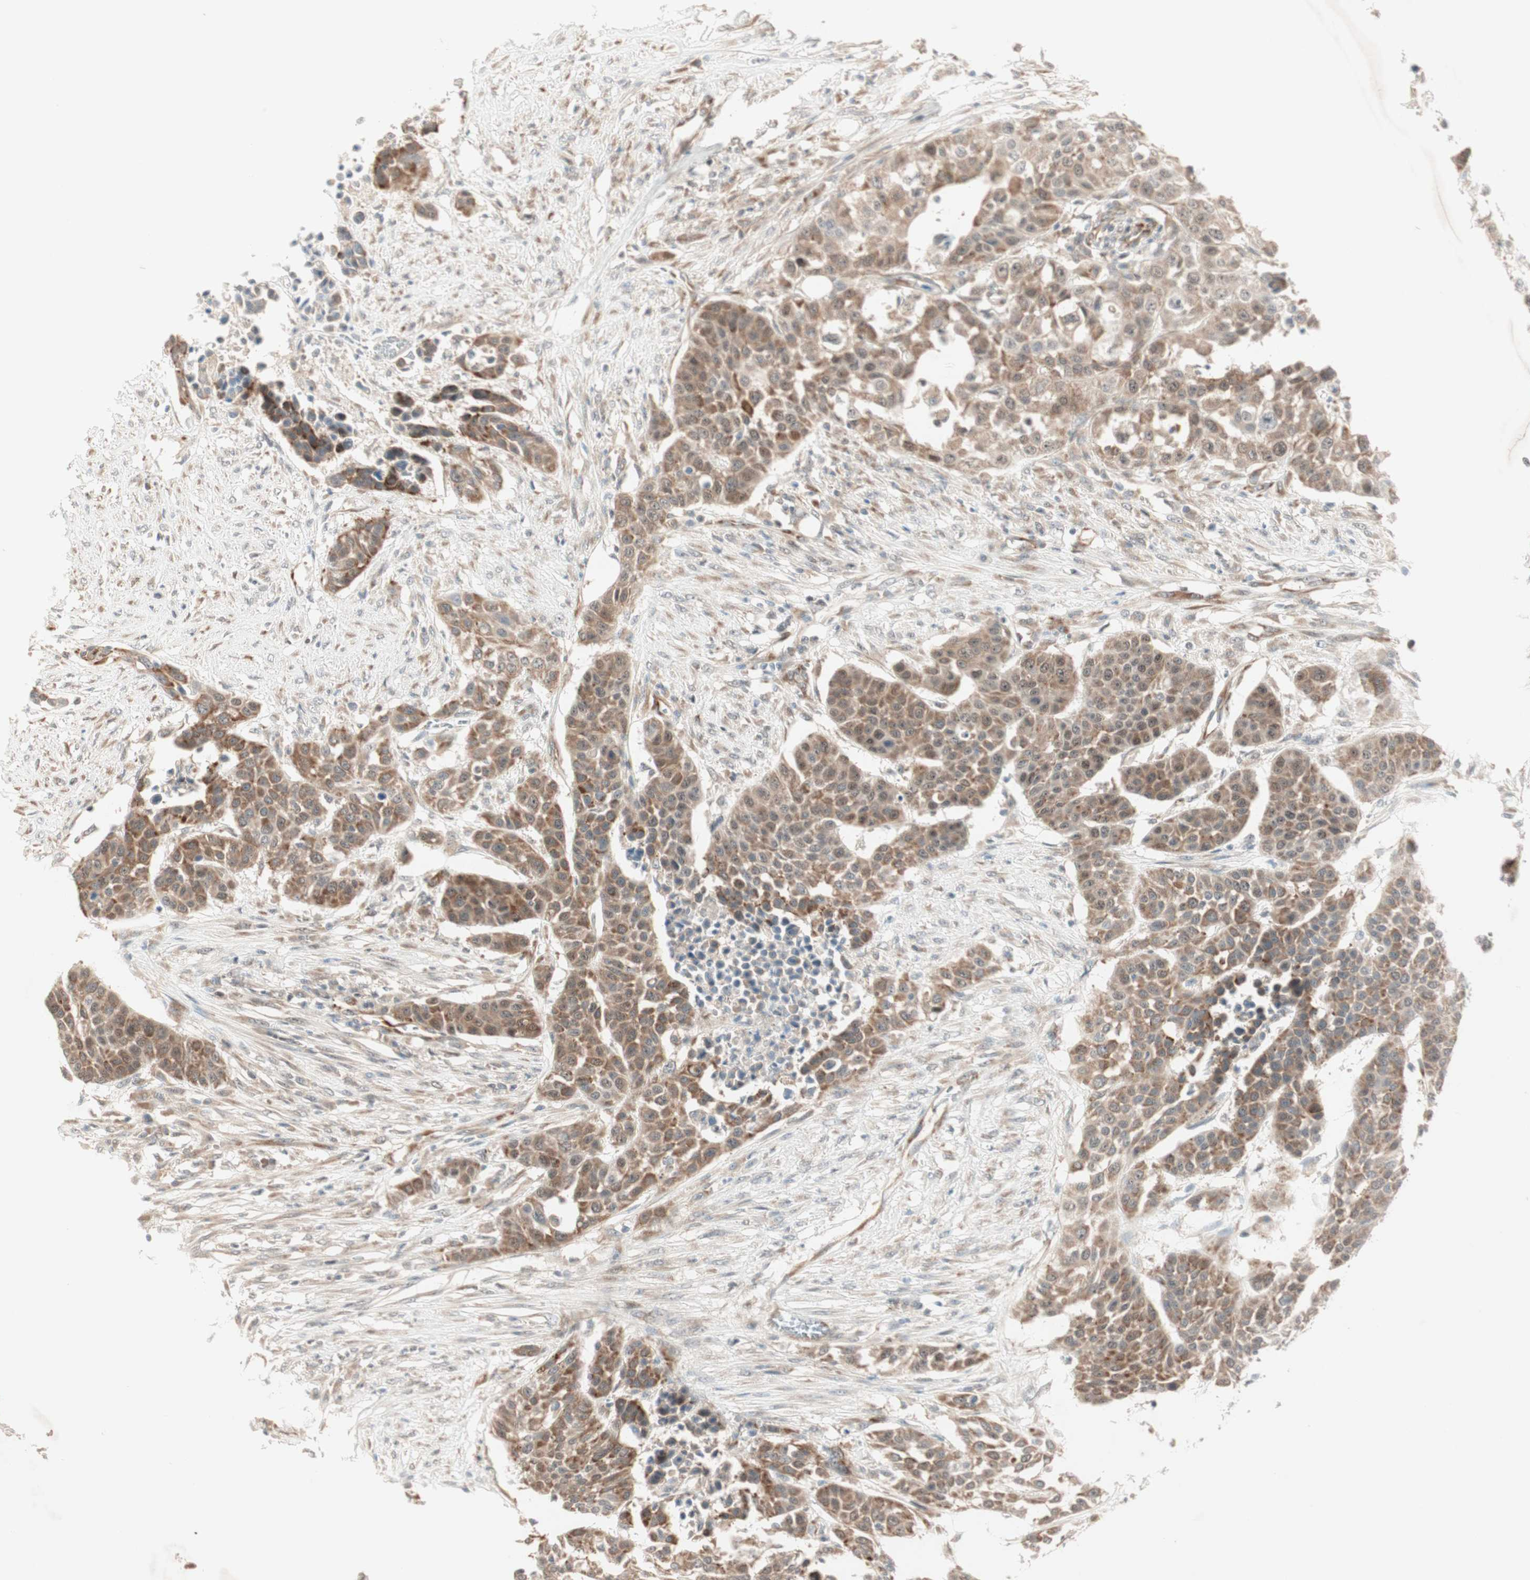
{"staining": {"intensity": "moderate", "quantity": ">75%", "location": "cytoplasmic/membranous,nuclear"}, "tissue": "urothelial cancer", "cell_type": "Tumor cells", "image_type": "cancer", "snomed": [{"axis": "morphology", "description": "Urothelial carcinoma, High grade"}, {"axis": "topography", "description": "Urinary bladder"}], "caption": "An image of high-grade urothelial carcinoma stained for a protein displays moderate cytoplasmic/membranous and nuclear brown staining in tumor cells.", "gene": "ZNF37A", "patient": {"sex": "male", "age": 74}}